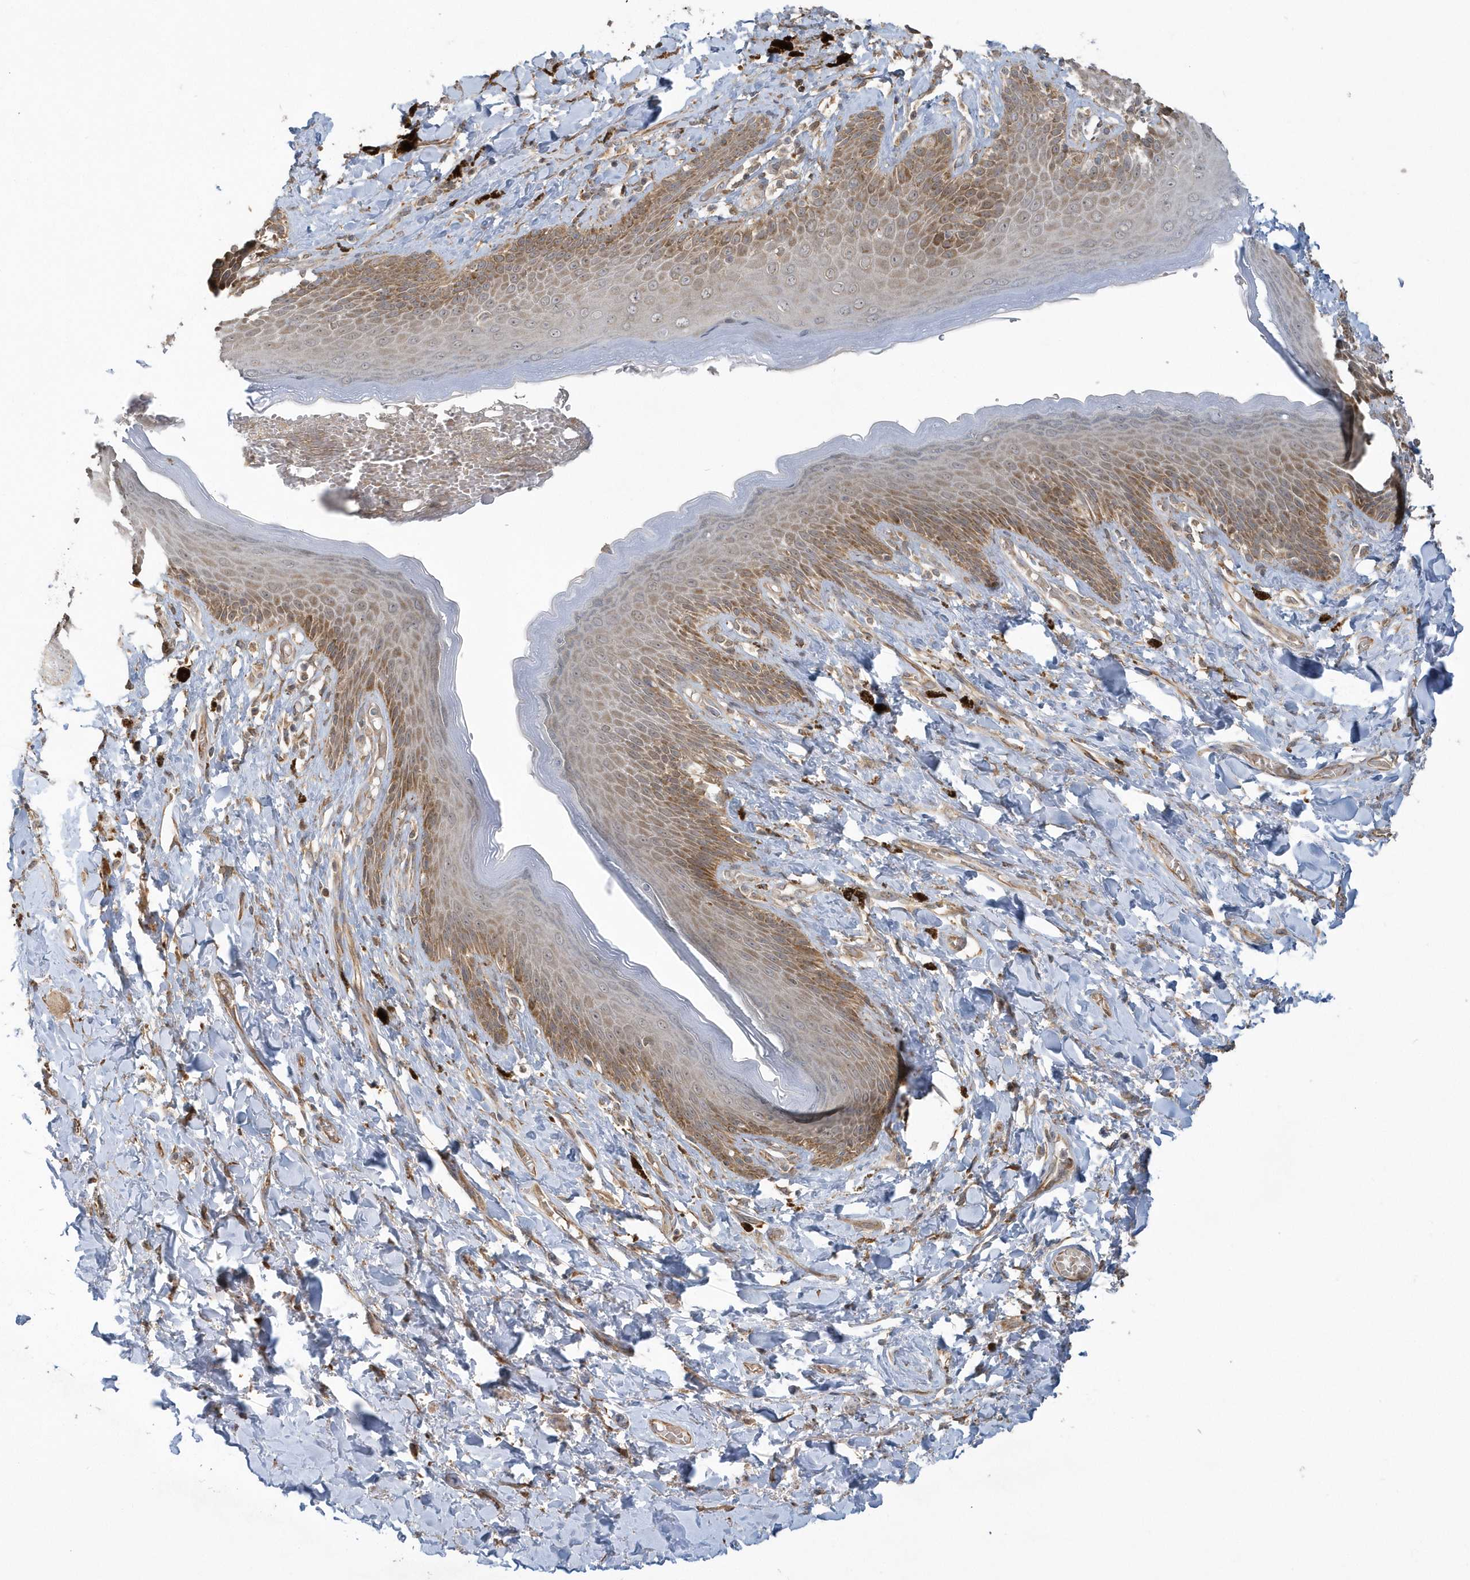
{"staining": {"intensity": "moderate", "quantity": ">75%", "location": "cytoplasmic/membranous"}, "tissue": "skin", "cell_type": "Epidermal cells", "image_type": "normal", "snomed": [{"axis": "morphology", "description": "Normal tissue, NOS"}, {"axis": "topography", "description": "Anal"}], "caption": "This histopathology image reveals immunohistochemistry (IHC) staining of normal human skin, with medium moderate cytoplasmic/membranous staining in approximately >75% of epidermal cells.", "gene": "THG1L", "patient": {"sex": "female", "age": 78}}